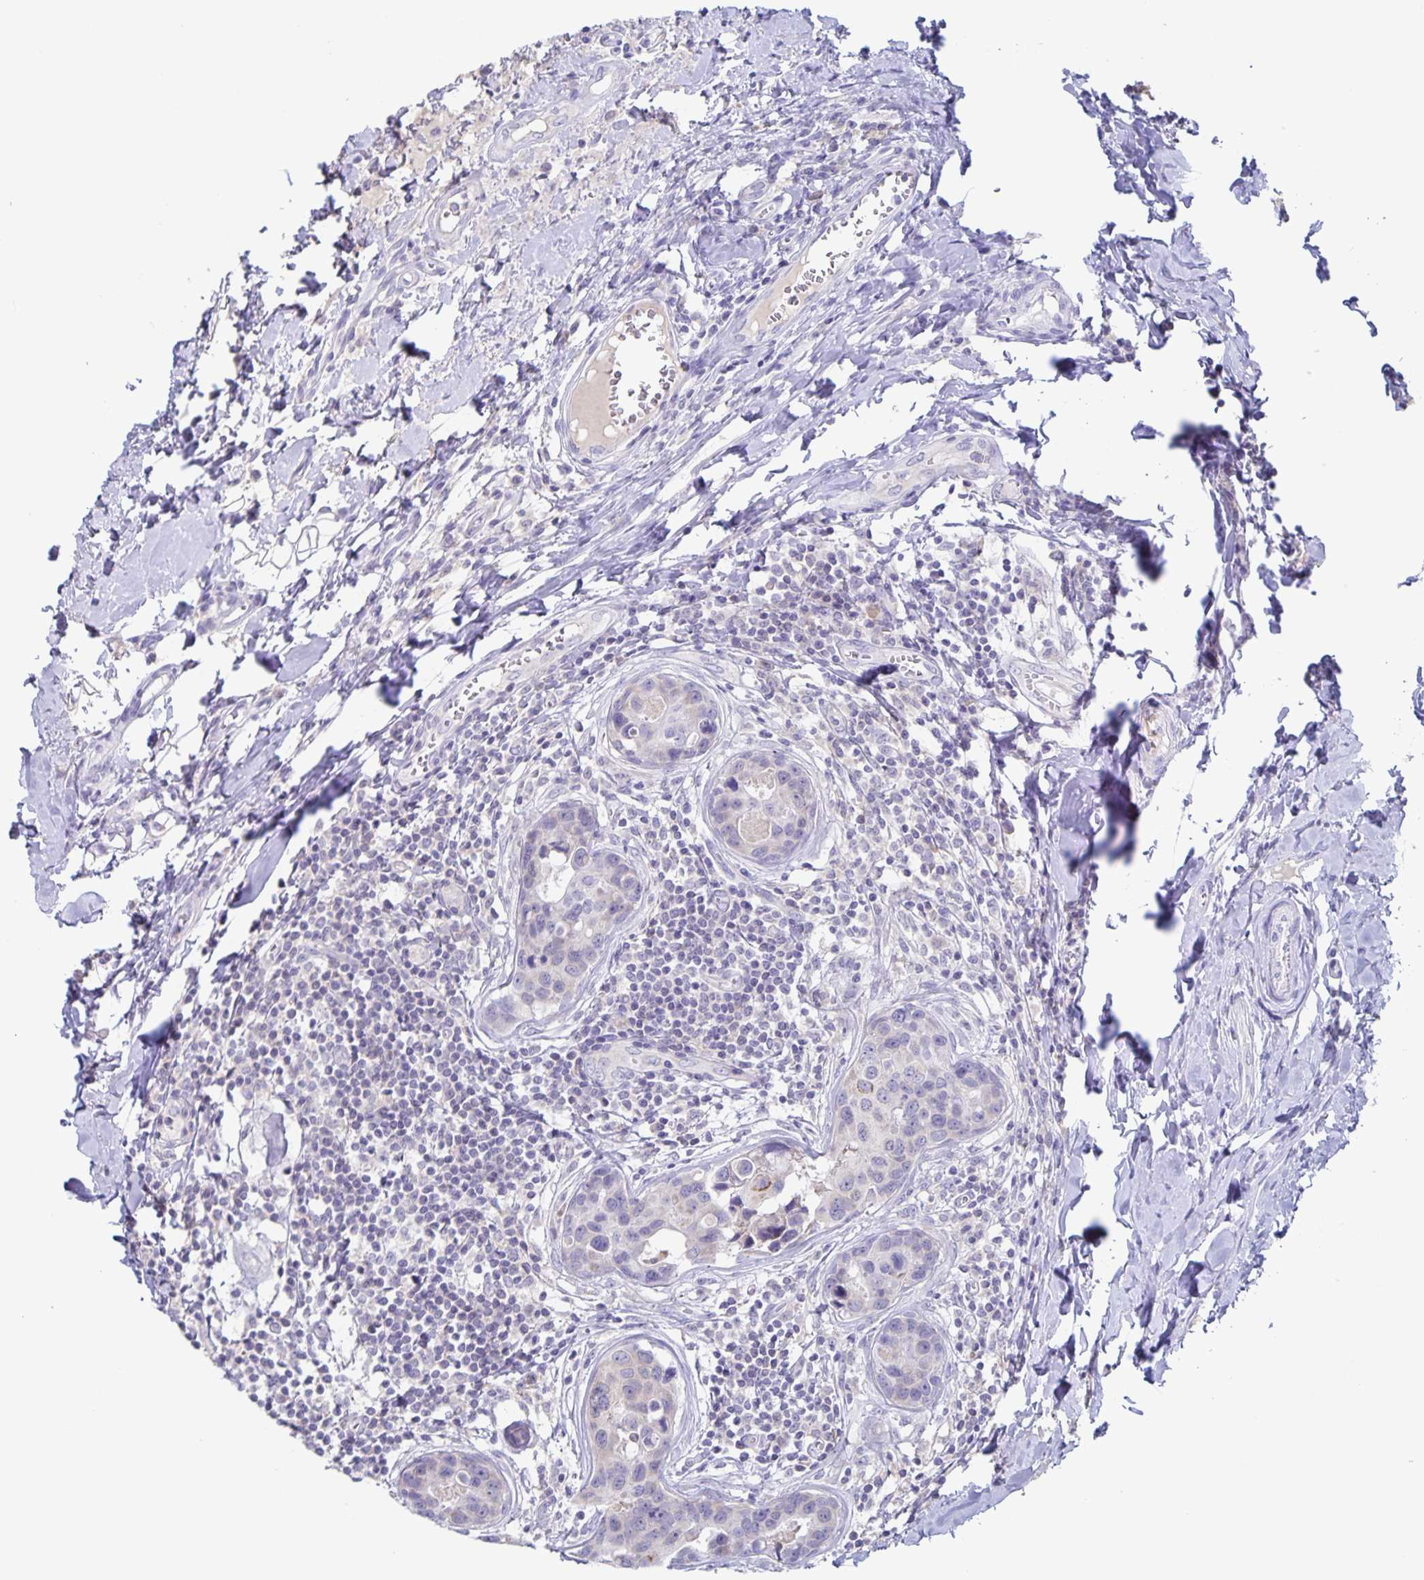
{"staining": {"intensity": "negative", "quantity": "none", "location": "none"}, "tissue": "breast cancer", "cell_type": "Tumor cells", "image_type": "cancer", "snomed": [{"axis": "morphology", "description": "Duct carcinoma"}, {"axis": "topography", "description": "Breast"}], "caption": "Human infiltrating ductal carcinoma (breast) stained for a protein using immunohistochemistry shows no staining in tumor cells.", "gene": "RPL36A", "patient": {"sex": "female", "age": 24}}